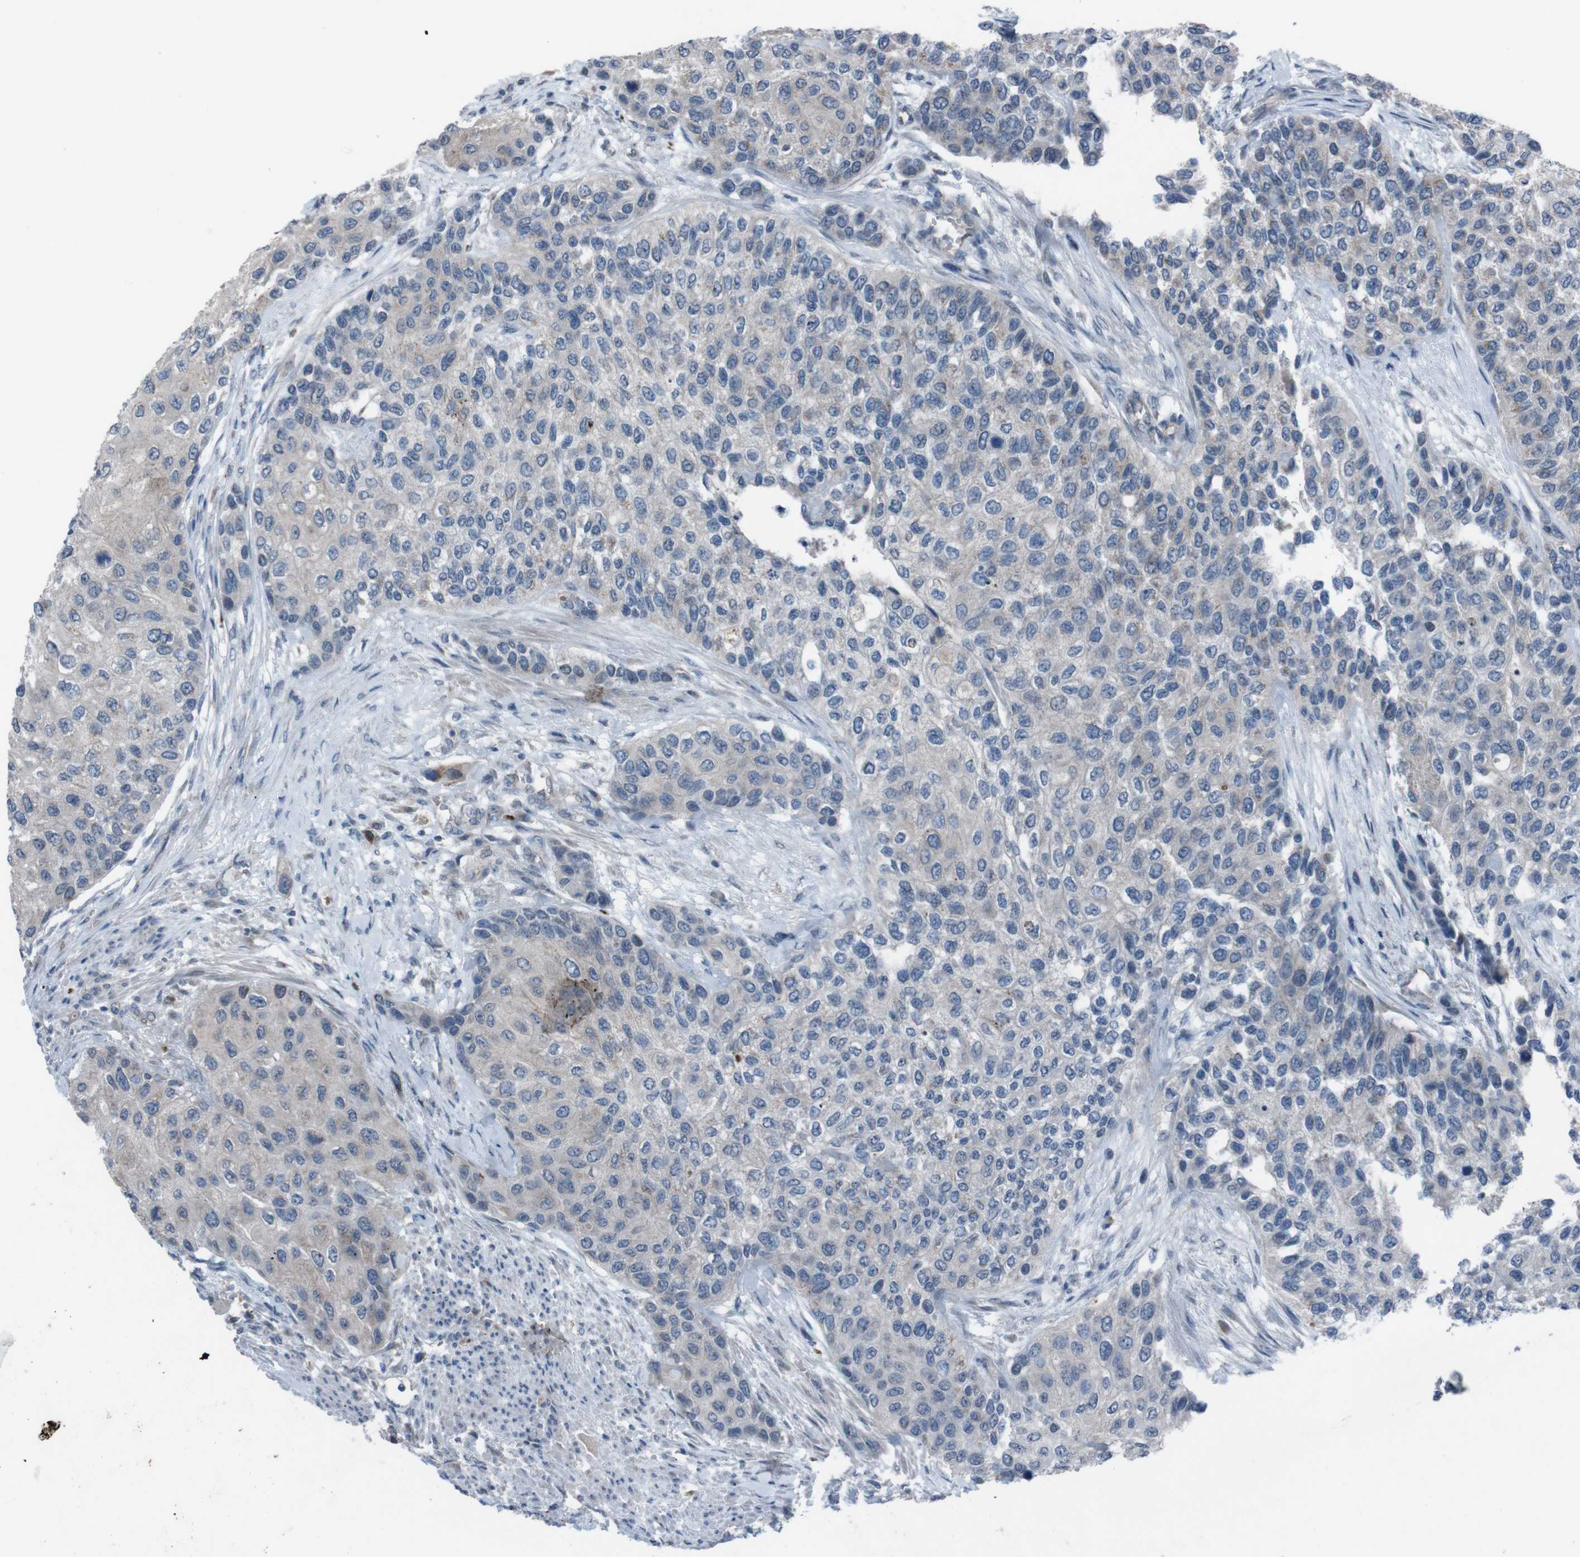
{"staining": {"intensity": "weak", "quantity": "<25%", "location": "cytoplasmic/membranous"}, "tissue": "urothelial cancer", "cell_type": "Tumor cells", "image_type": "cancer", "snomed": [{"axis": "morphology", "description": "Urothelial carcinoma, High grade"}, {"axis": "topography", "description": "Urinary bladder"}], "caption": "This is an immunohistochemistry (IHC) micrograph of high-grade urothelial carcinoma. There is no staining in tumor cells.", "gene": "EFNA5", "patient": {"sex": "female", "age": 56}}